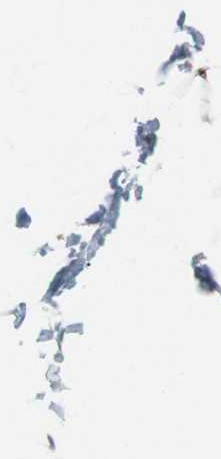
{"staining": {"intensity": "moderate", "quantity": ">75%", "location": "cytoplasmic/membranous"}, "tissue": "adipose tissue", "cell_type": "Adipocytes", "image_type": "normal", "snomed": [{"axis": "morphology", "description": "Normal tissue, NOS"}, {"axis": "topography", "description": "Breast"}, {"axis": "topography", "description": "Adipose tissue"}], "caption": "IHC of unremarkable human adipose tissue reveals medium levels of moderate cytoplasmic/membranous staining in about >75% of adipocytes.", "gene": "LXN", "patient": {"sex": "female", "age": 25}}